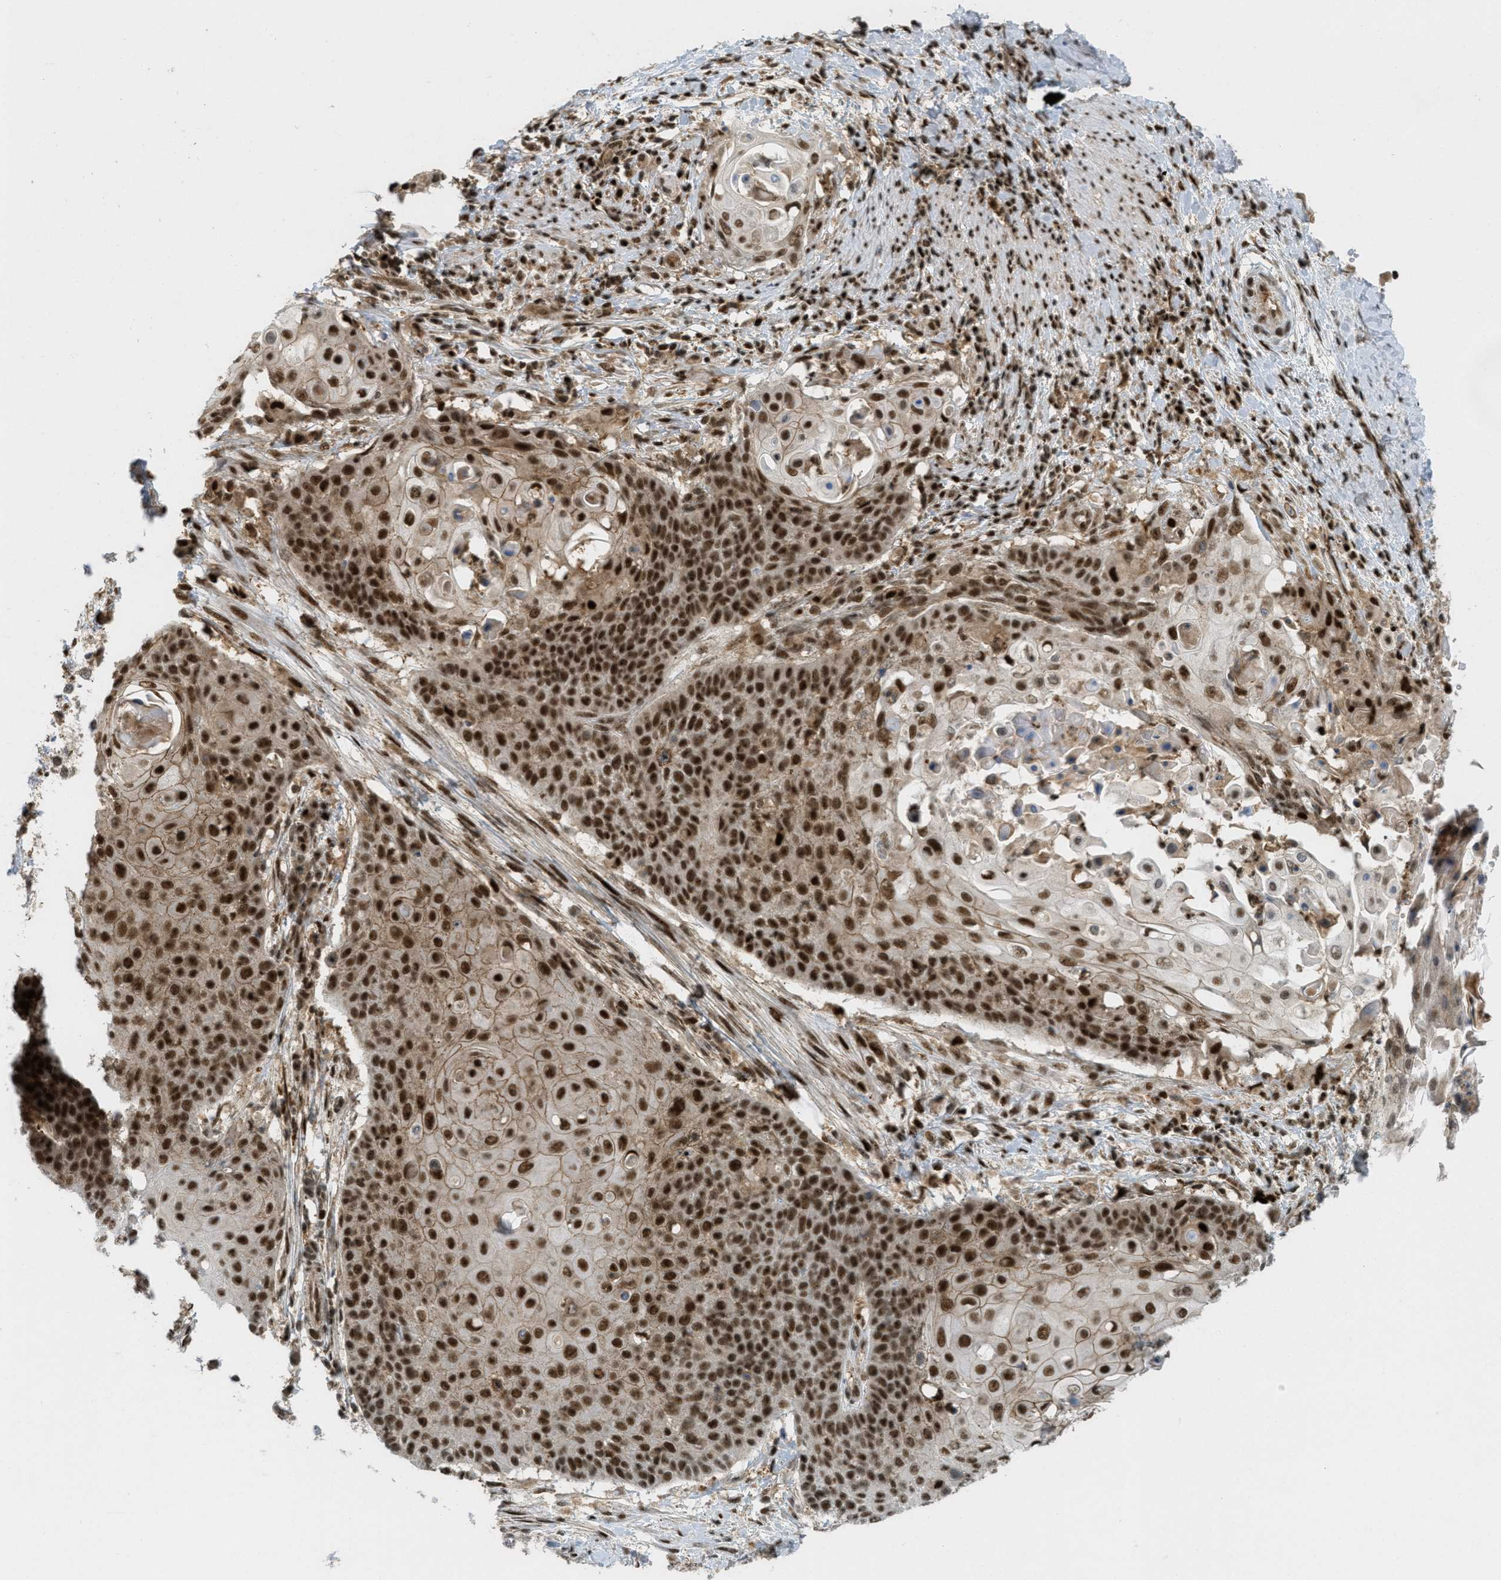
{"staining": {"intensity": "strong", "quantity": ">75%", "location": "cytoplasmic/membranous,nuclear"}, "tissue": "cervical cancer", "cell_type": "Tumor cells", "image_type": "cancer", "snomed": [{"axis": "morphology", "description": "Squamous cell carcinoma, NOS"}, {"axis": "topography", "description": "Cervix"}], "caption": "IHC histopathology image of human cervical squamous cell carcinoma stained for a protein (brown), which displays high levels of strong cytoplasmic/membranous and nuclear expression in about >75% of tumor cells.", "gene": "TLK1", "patient": {"sex": "female", "age": 39}}